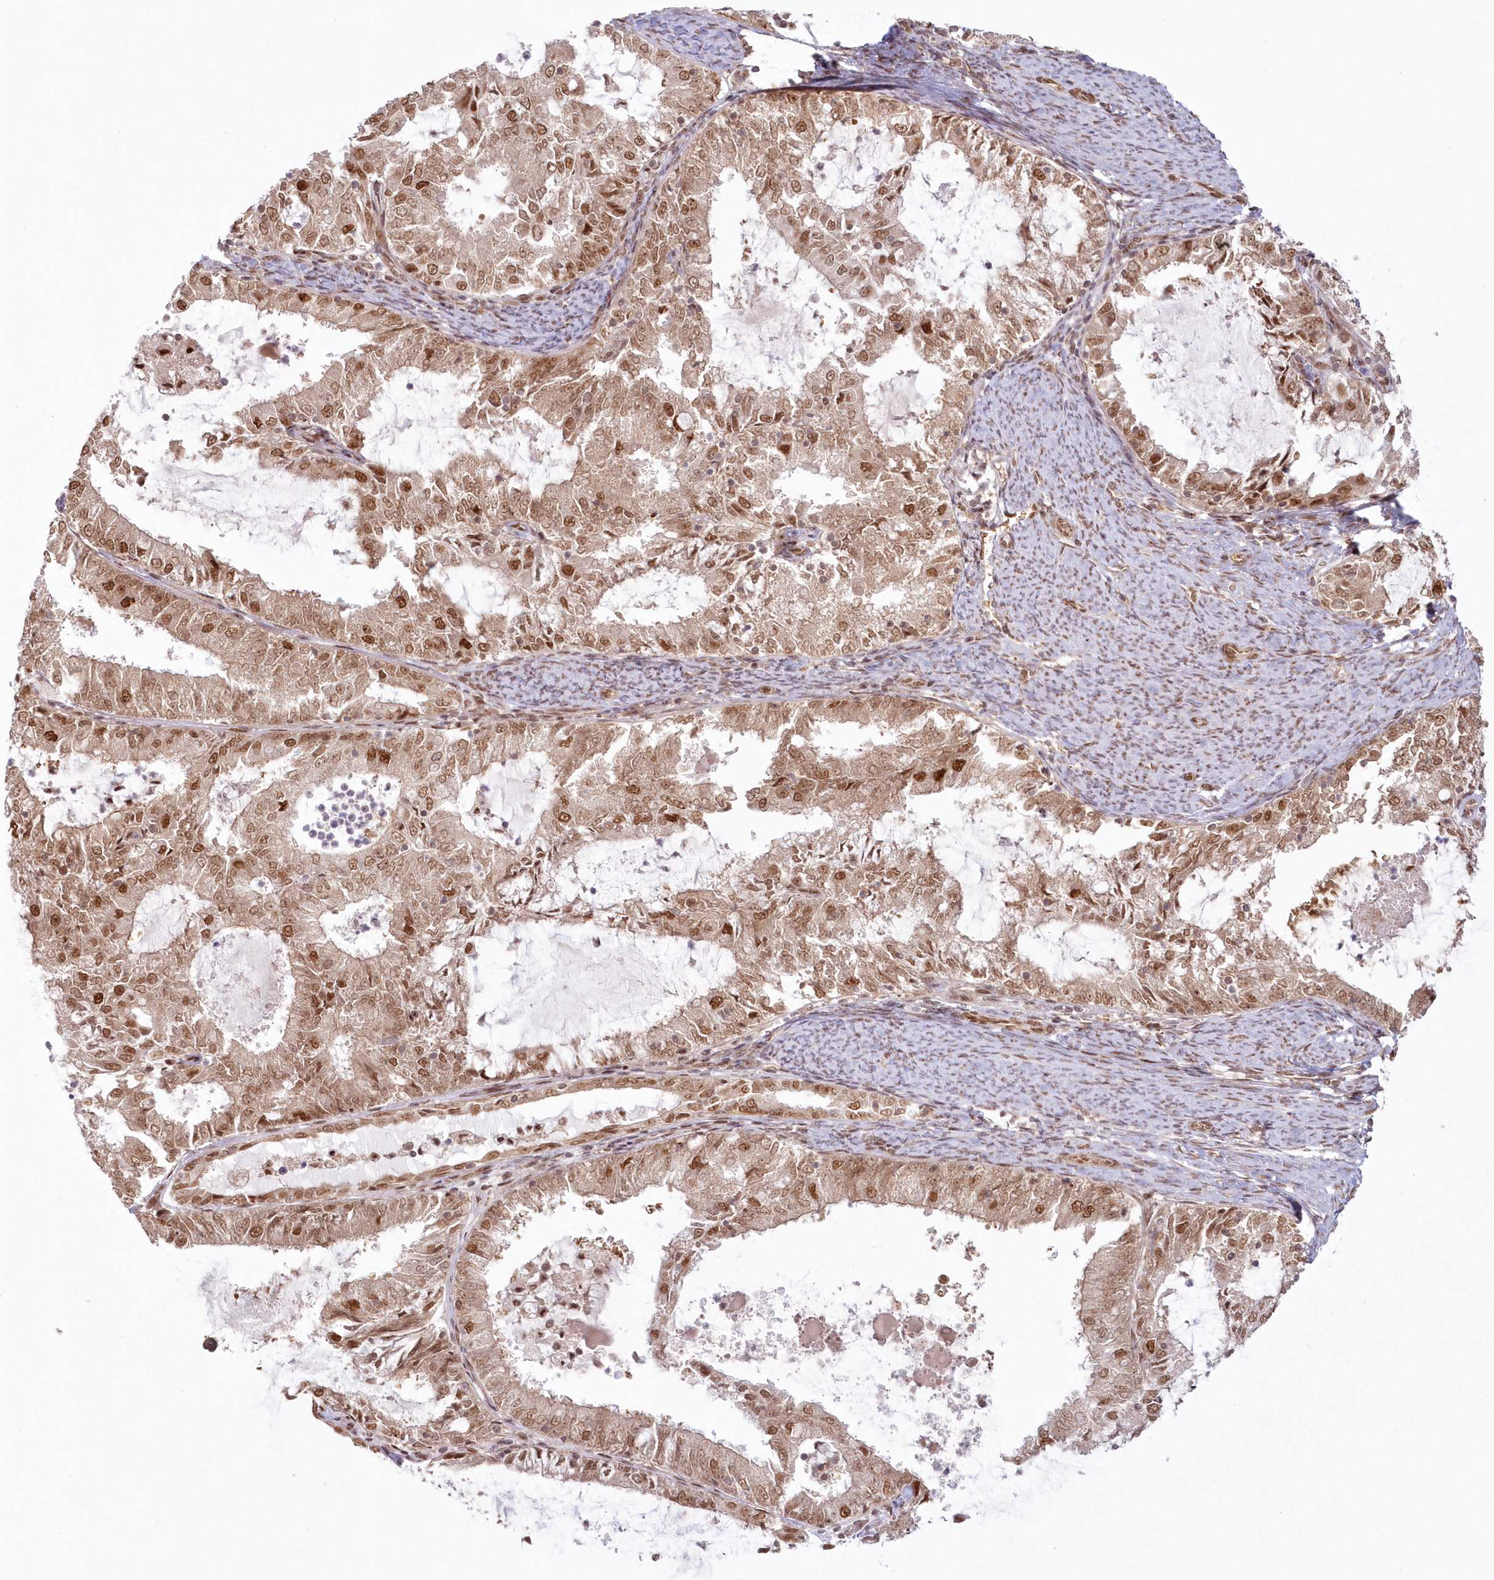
{"staining": {"intensity": "moderate", "quantity": ">75%", "location": "cytoplasmic/membranous,nuclear"}, "tissue": "endometrial cancer", "cell_type": "Tumor cells", "image_type": "cancer", "snomed": [{"axis": "morphology", "description": "Adenocarcinoma, NOS"}, {"axis": "topography", "description": "Endometrium"}], "caption": "Immunohistochemical staining of endometrial adenocarcinoma displays medium levels of moderate cytoplasmic/membranous and nuclear protein expression in about >75% of tumor cells.", "gene": "TOGARAM2", "patient": {"sex": "female", "age": 57}}